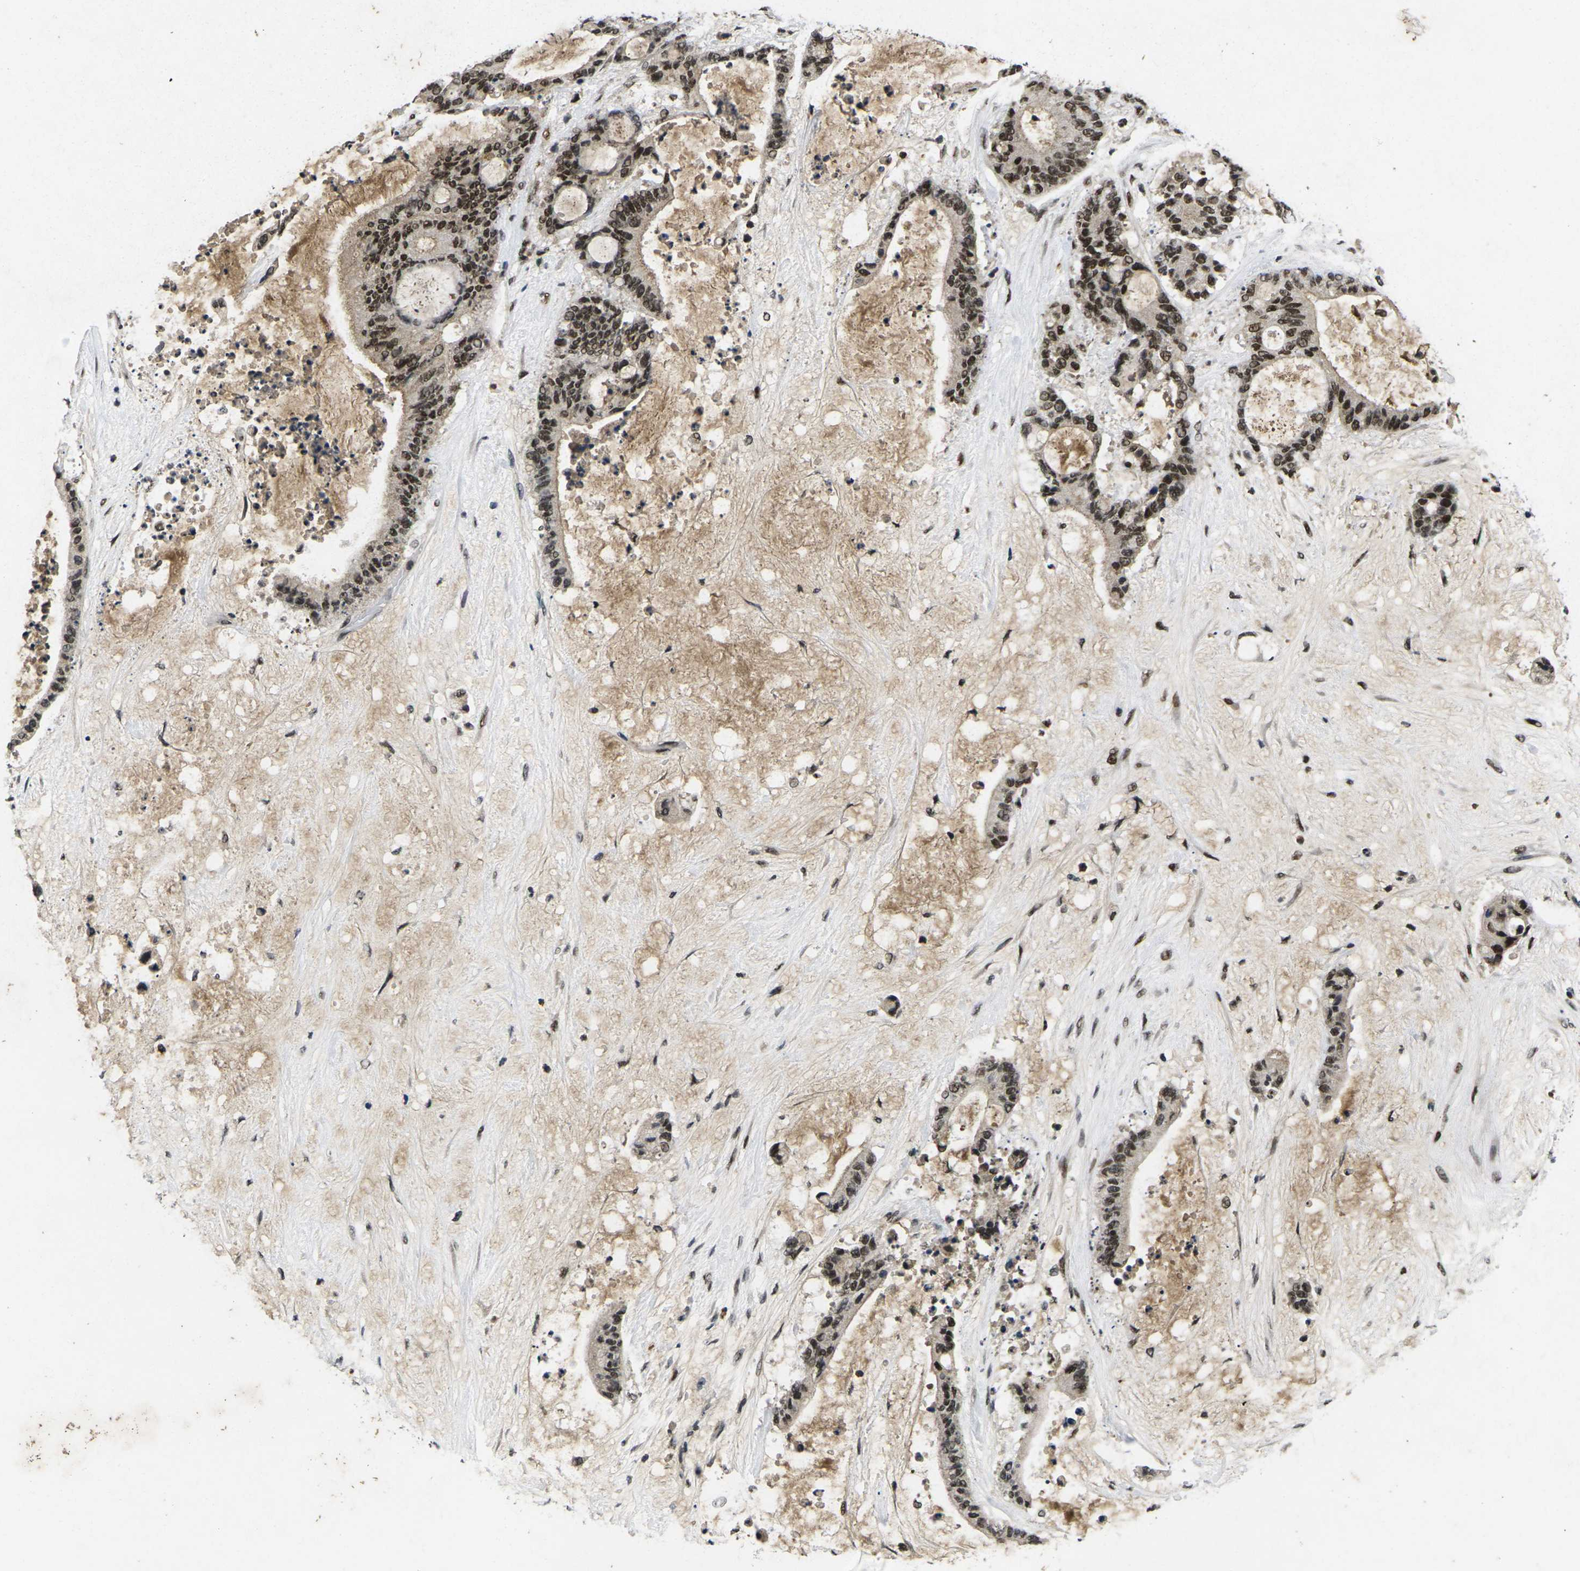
{"staining": {"intensity": "strong", "quantity": ">75%", "location": "nuclear"}, "tissue": "liver cancer", "cell_type": "Tumor cells", "image_type": "cancer", "snomed": [{"axis": "morphology", "description": "Cholangiocarcinoma"}, {"axis": "topography", "description": "Liver"}], "caption": "A high-resolution micrograph shows immunohistochemistry (IHC) staining of liver cholangiocarcinoma, which demonstrates strong nuclear positivity in approximately >75% of tumor cells.", "gene": "GTF2E1", "patient": {"sex": "female", "age": 73}}